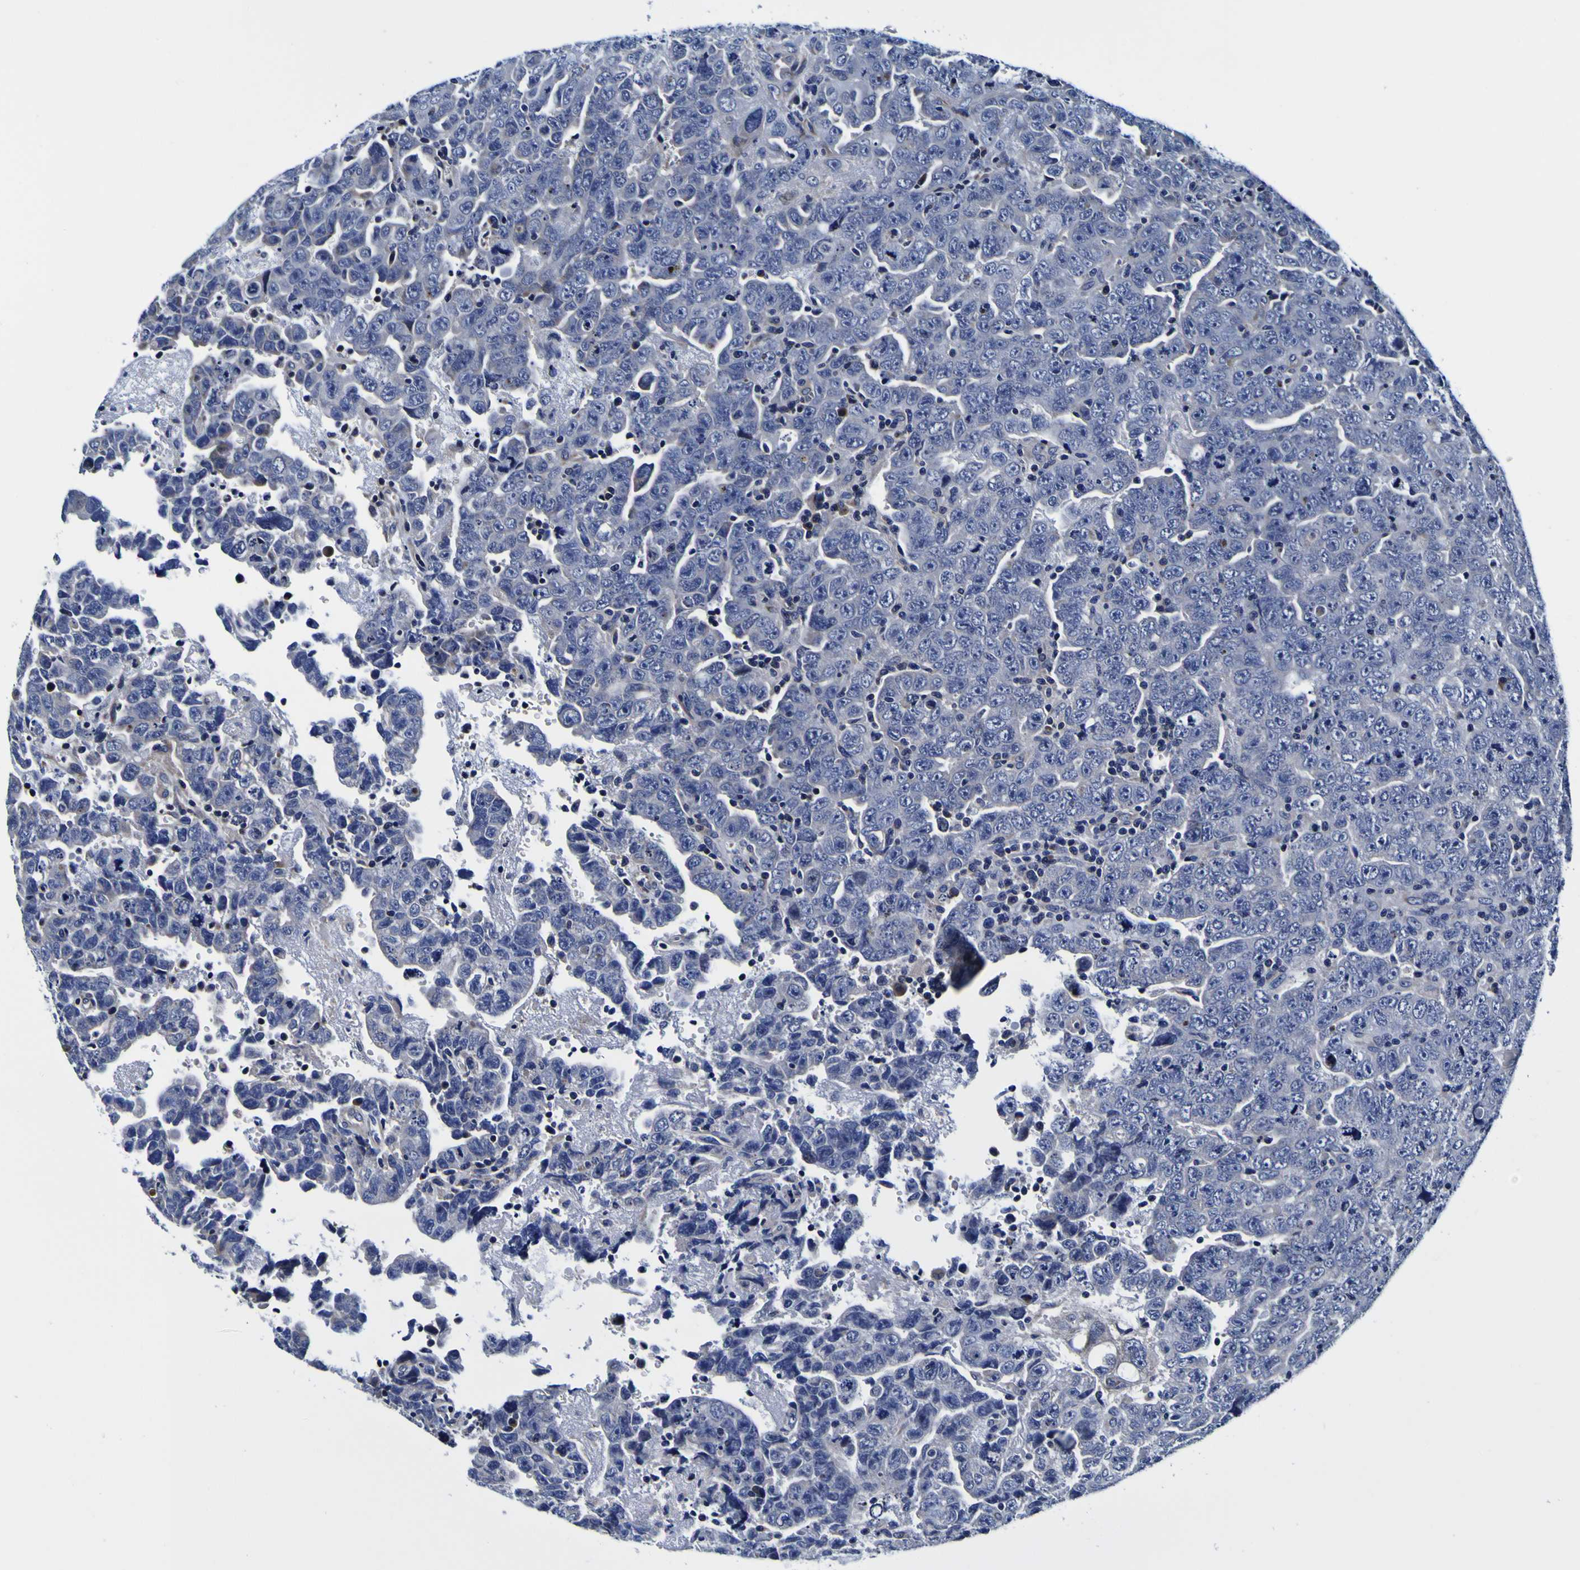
{"staining": {"intensity": "negative", "quantity": "none", "location": "none"}, "tissue": "testis cancer", "cell_type": "Tumor cells", "image_type": "cancer", "snomed": [{"axis": "morphology", "description": "Carcinoma, Embryonal, NOS"}, {"axis": "topography", "description": "Testis"}], "caption": "A high-resolution image shows immunohistochemistry (IHC) staining of testis embryonal carcinoma, which shows no significant positivity in tumor cells.", "gene": "PDLIM4", "patient": {"sex": "male", "age": 28}}